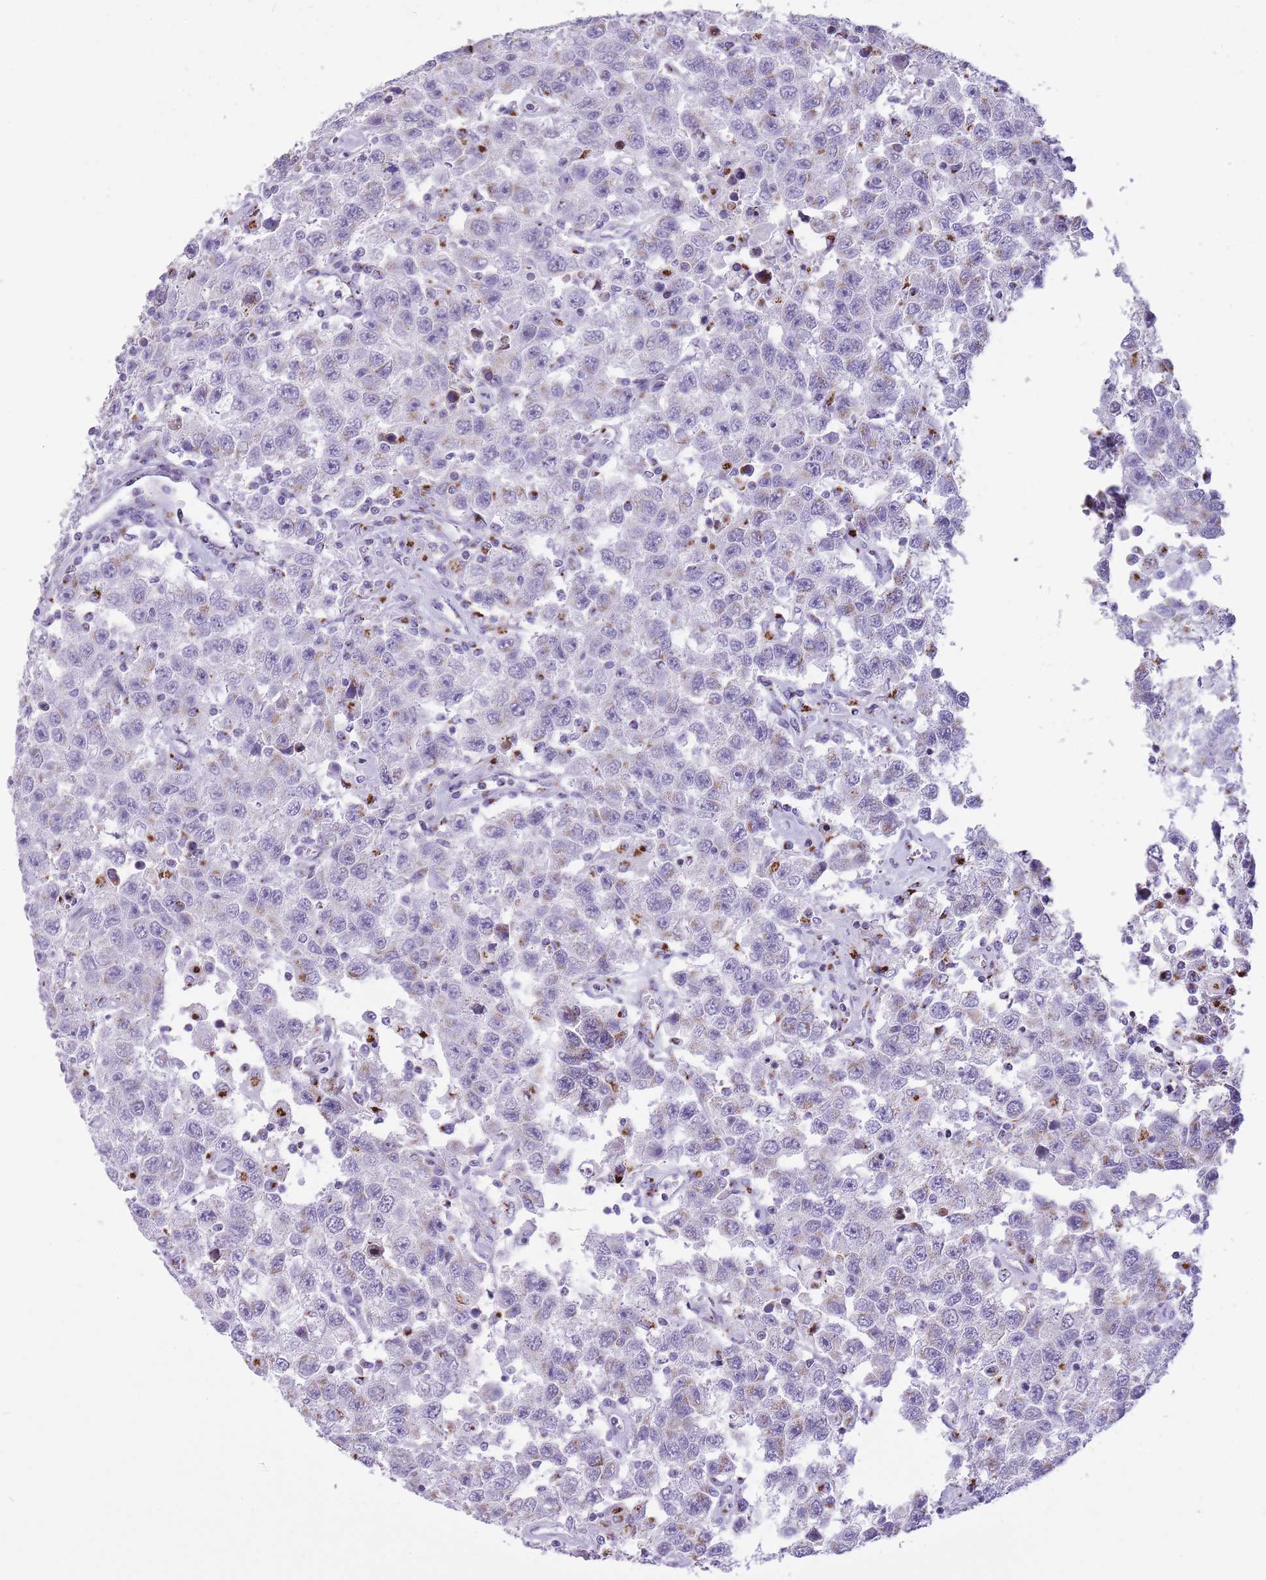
{"staining": {"intensity": "weak", "quantity": "<25%", "location": "cytoplasmic/membranous"}, "tissue": "testis cancer", "cell_type": "Tumor cells", "image_type": "cancer", "snomed": [{"axis": "morphology", "description": "Seminoma, NOS"}, {"axis": "topography", "description": "Testis"}], "caption": "Micrograph shows no significant protein staining in tumor cells of testis cancer (seminoma). (Stains: DAB immunohistochemistry (IHC) with hematoxylin counter stain, Microscopy: brightfield microscopy at high magnification).", "gene": "B4GALT2", "patient": {"sex": "male", "age": 41}}